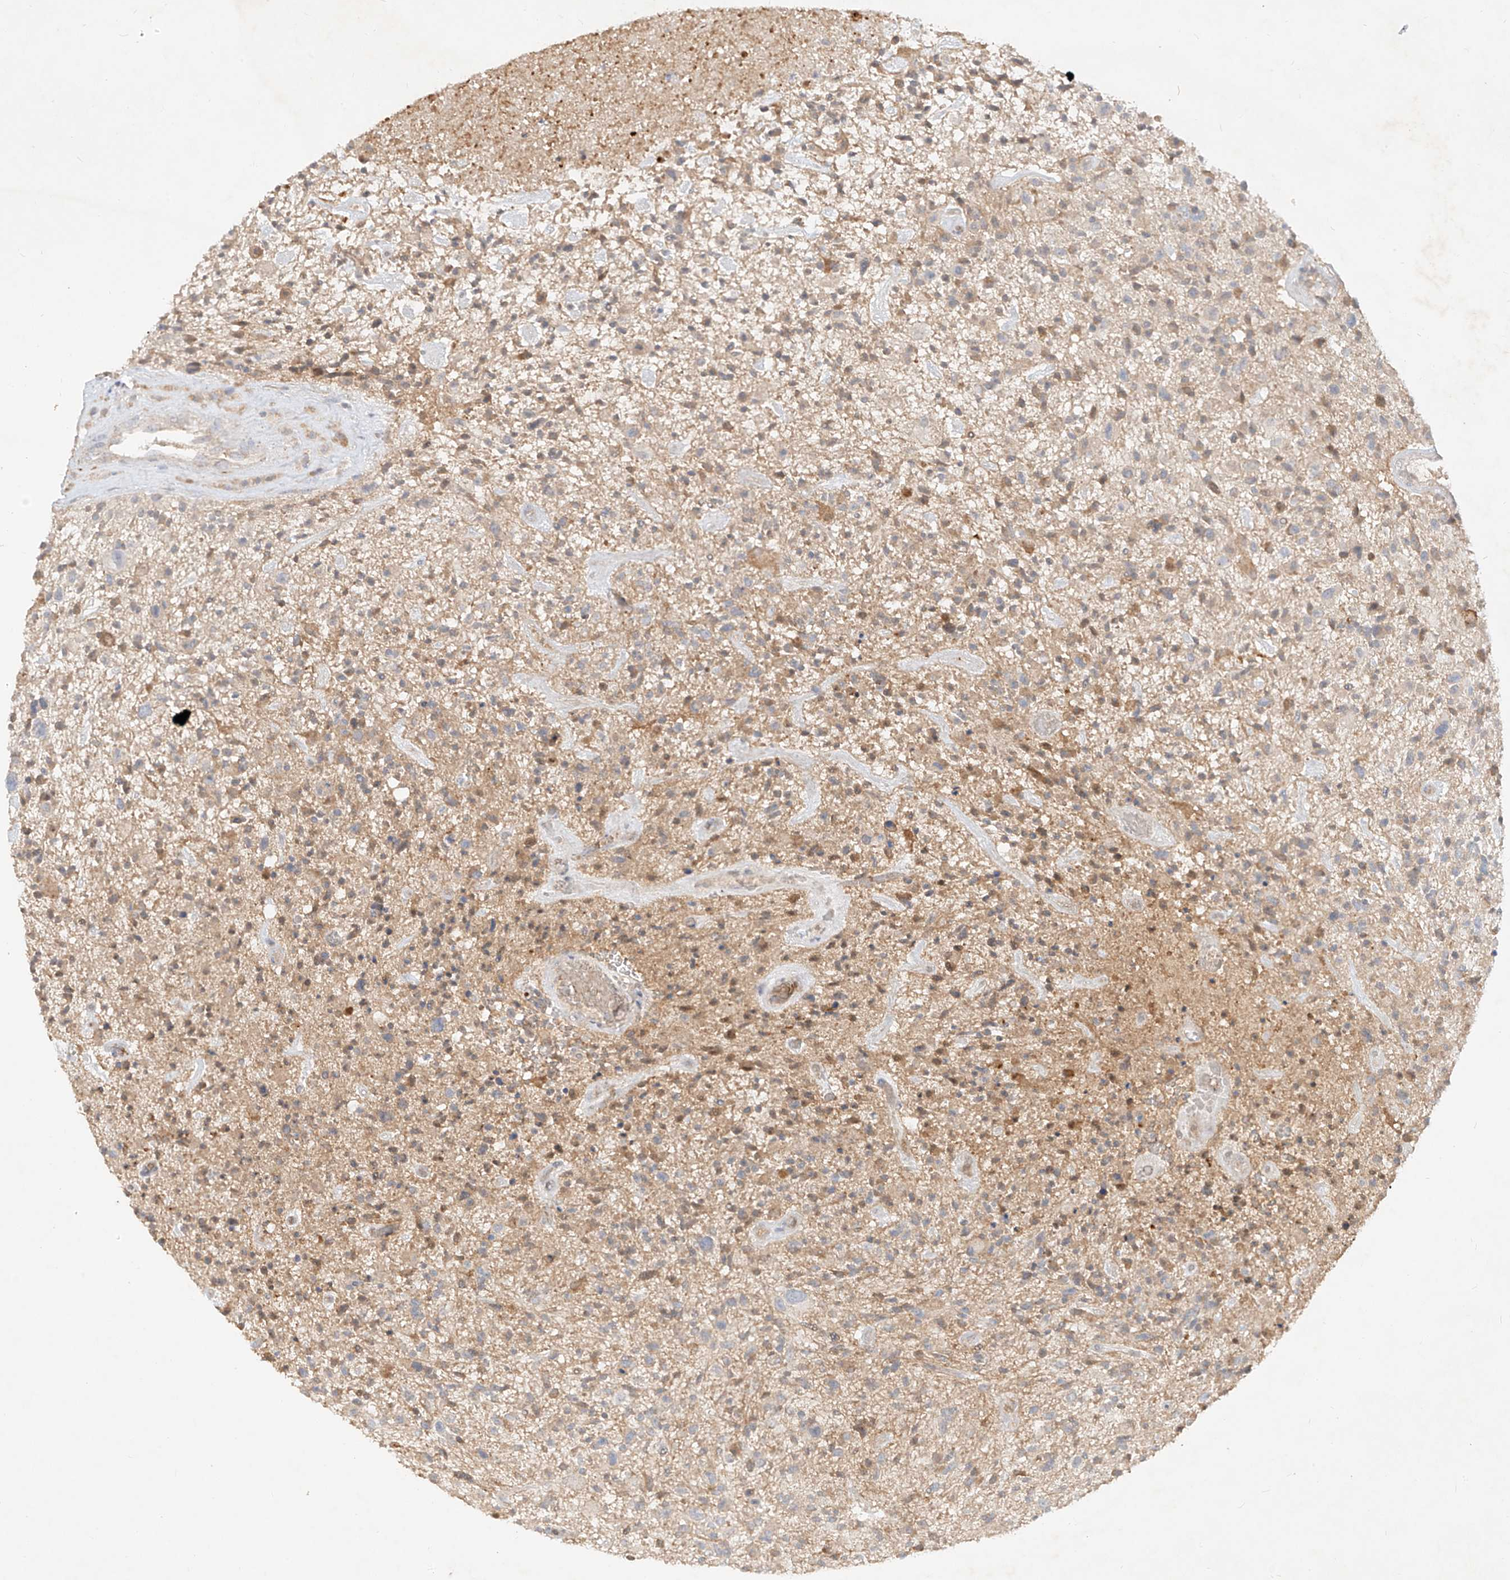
{"staining": {"intensity": "negative", "quantity": "none", "location": "none"}, "tissue": "glioma", "cell_type": "Tumor cells", "image_type": "cancer", "snomed": [{"axis": "morphology", "description": "Glioma, malignant, High grade"}, {"axis": "topography", "description": "Brain"}], "caption": "Immunohistochemistry (IHC) image of human glioma stained for a protein (brown), which reveals no positivity in tumor cells.", "gene": "KPNA7", "patient": {"sex": "male", "age": 47}}